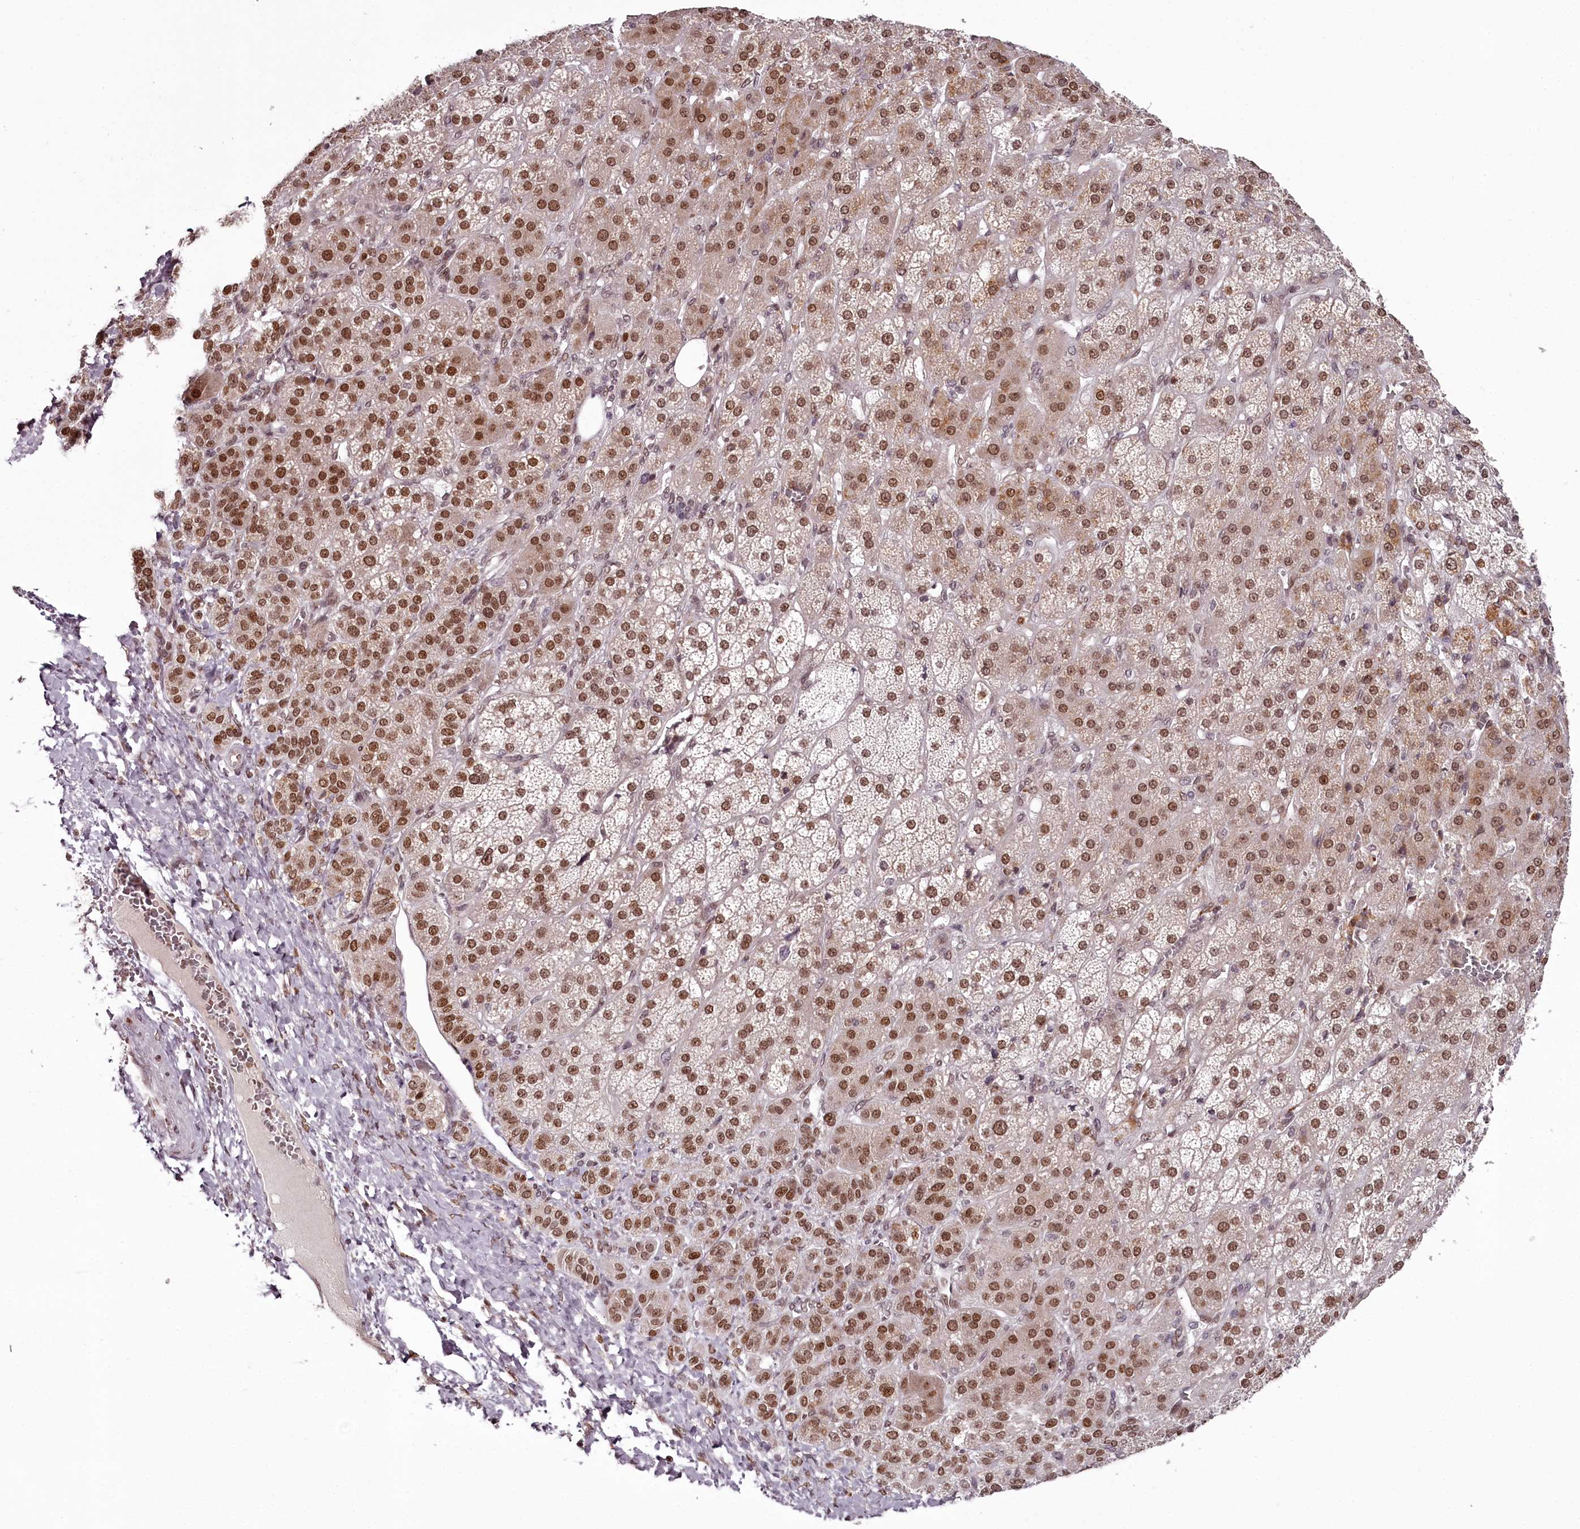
{"staining": {"intensity": "strong", "quantity": ">75%", "location": "nuclear"}, "tissue": "adrenal gland", "cell_type": "Glandular cells", "image_type": "normal", "snomed": [{"axis": "morphology", "description": "Normal tissue, NOS"}, {"axis": "topography", "description": "Adrenal gland"}], "caption": "Brown immunohistochemical staining in normal adrenal gland demonstrates strong nuclear expression in about >75% of glandular cells.", "gene": "THYN1", "patient": {"sex": "female", "age": 57}}